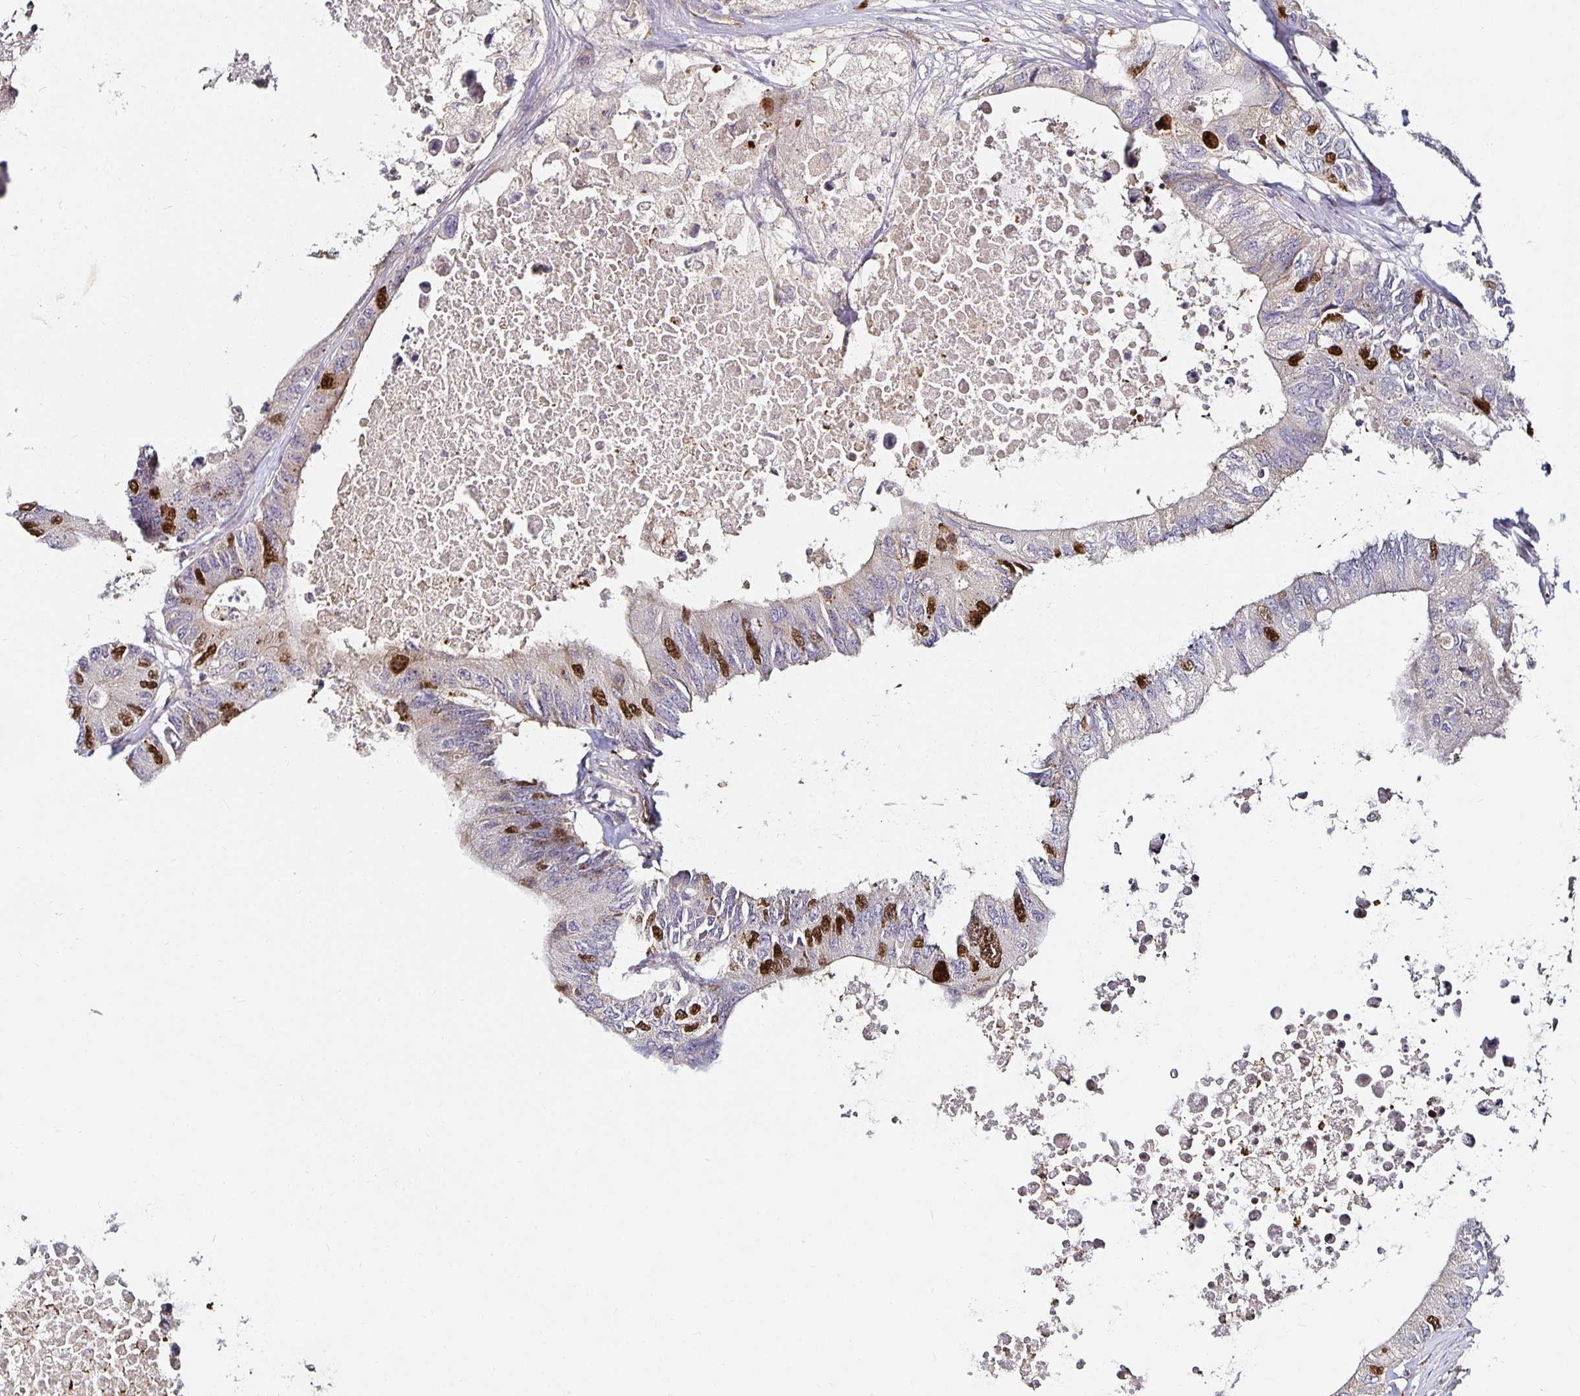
{"staining": {"intensity": "strong", "quantity": "<25%", "location": "nuclear"}, "tissue": "colorectal cancer", "cell_type": "Tumor cells", "image_type": "cancer", "snomed": [{"axis": "morphology", "description": "Adenocarcinoma, NOS"}, {"axis": "topography", "description": "Colon"}], "caption": "An image of adenocarcinoma (colorectal) stained for a protein shows strong nuclear brown staining in tumor cells.", "gene": "ANLN", "patient": {"sex": "male", "age": 71}}